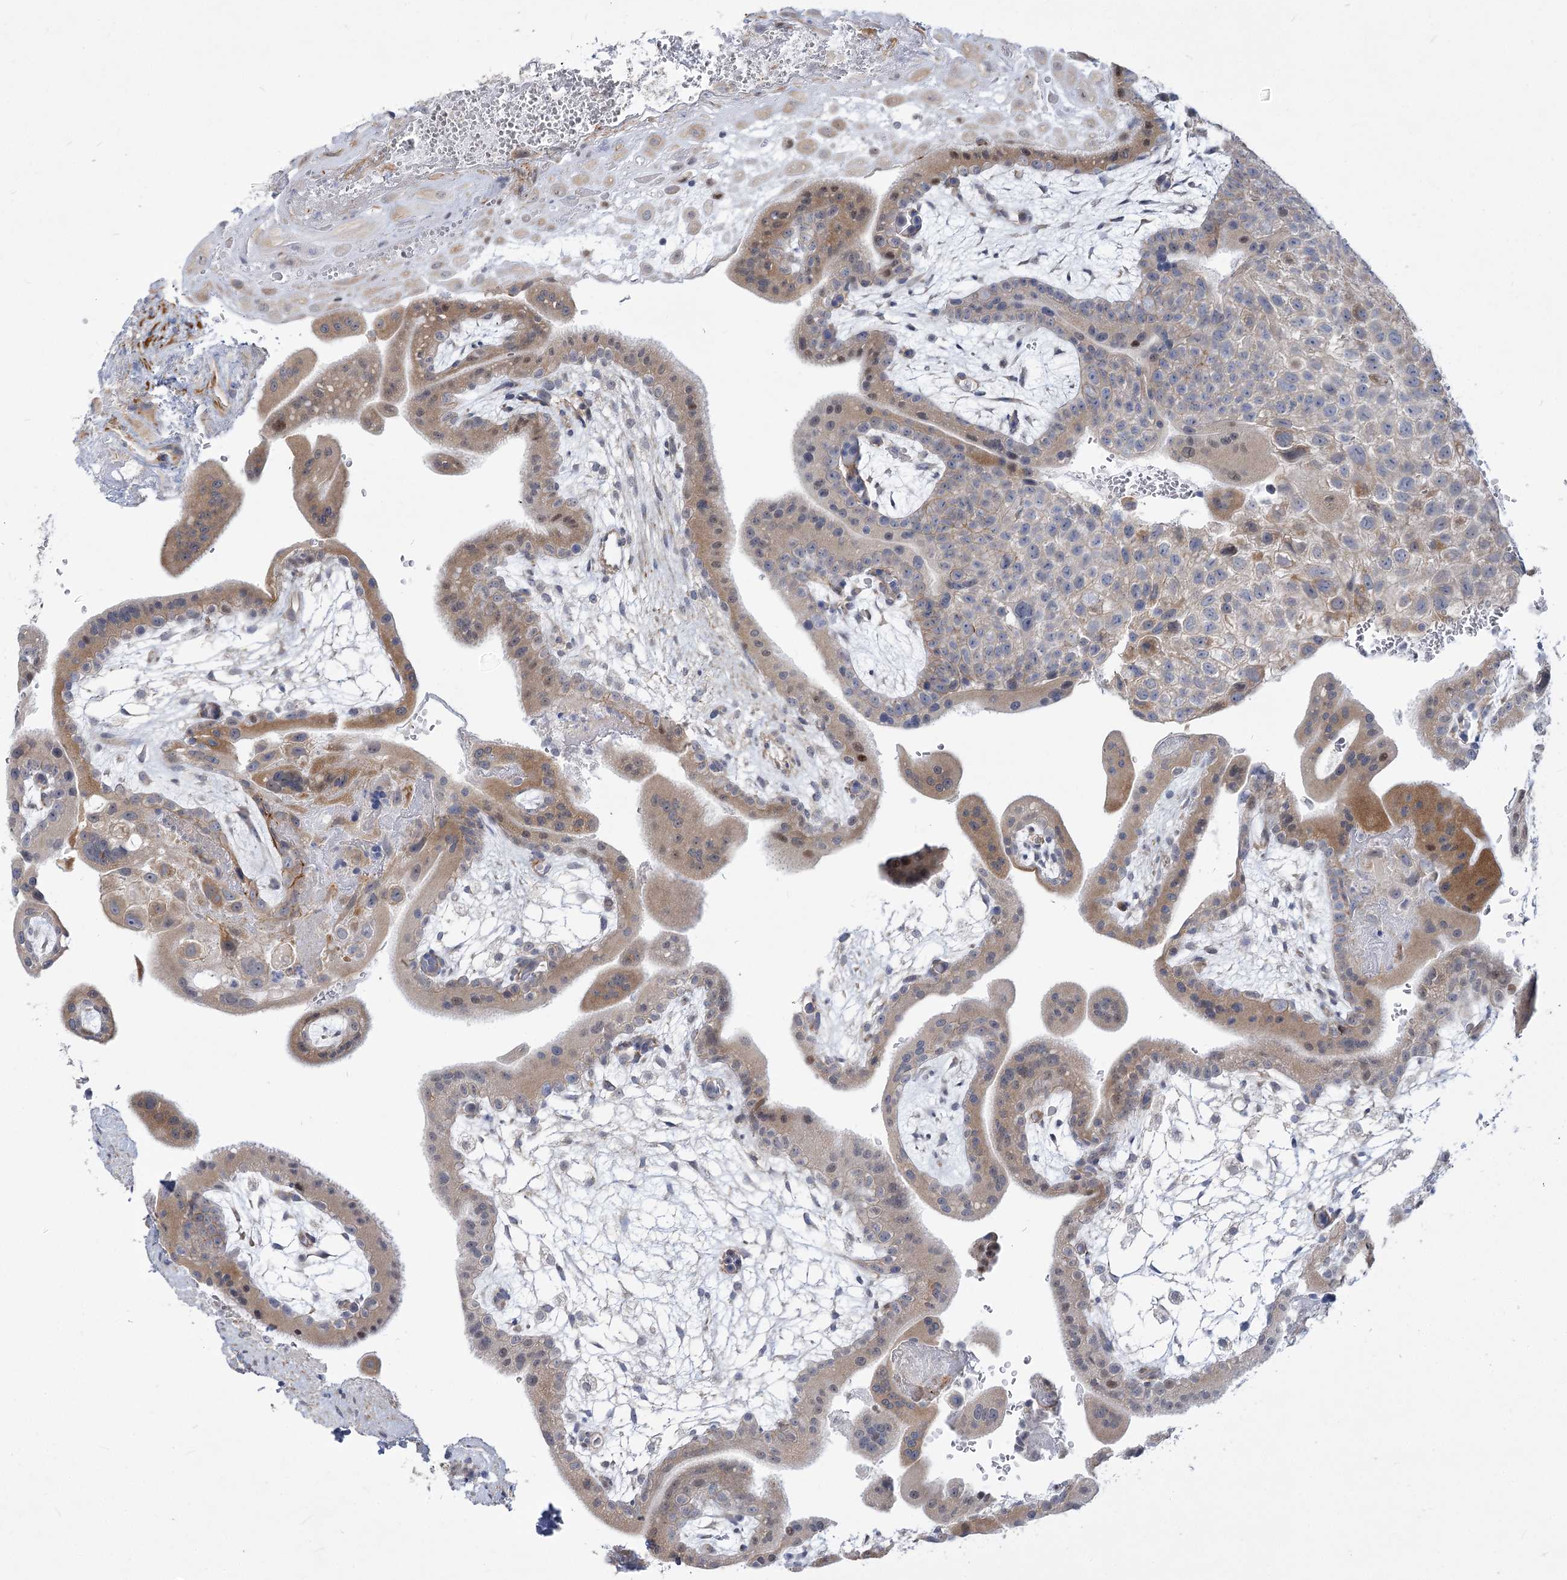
{"staining": {"intensity": "weak", "quantity": ">75%", "location": "cytoplasmic/membranous"}, "tissue": "placenta", "cell_type": "Decidual cells", "image_type": "normal", "snomed": [{"axis": "morphology", "description": "Normal tissue, NOS"}, {"axis": "topography", "description": "Placenta"}], "caption": "Placenta stained with DAB IHC demonstrates low levels of weak cytoplasmic/membranous expression in approximately >75% of decidual cells.", "gene": "ARSI", "patient": {"sex": "female", "age": 35}}